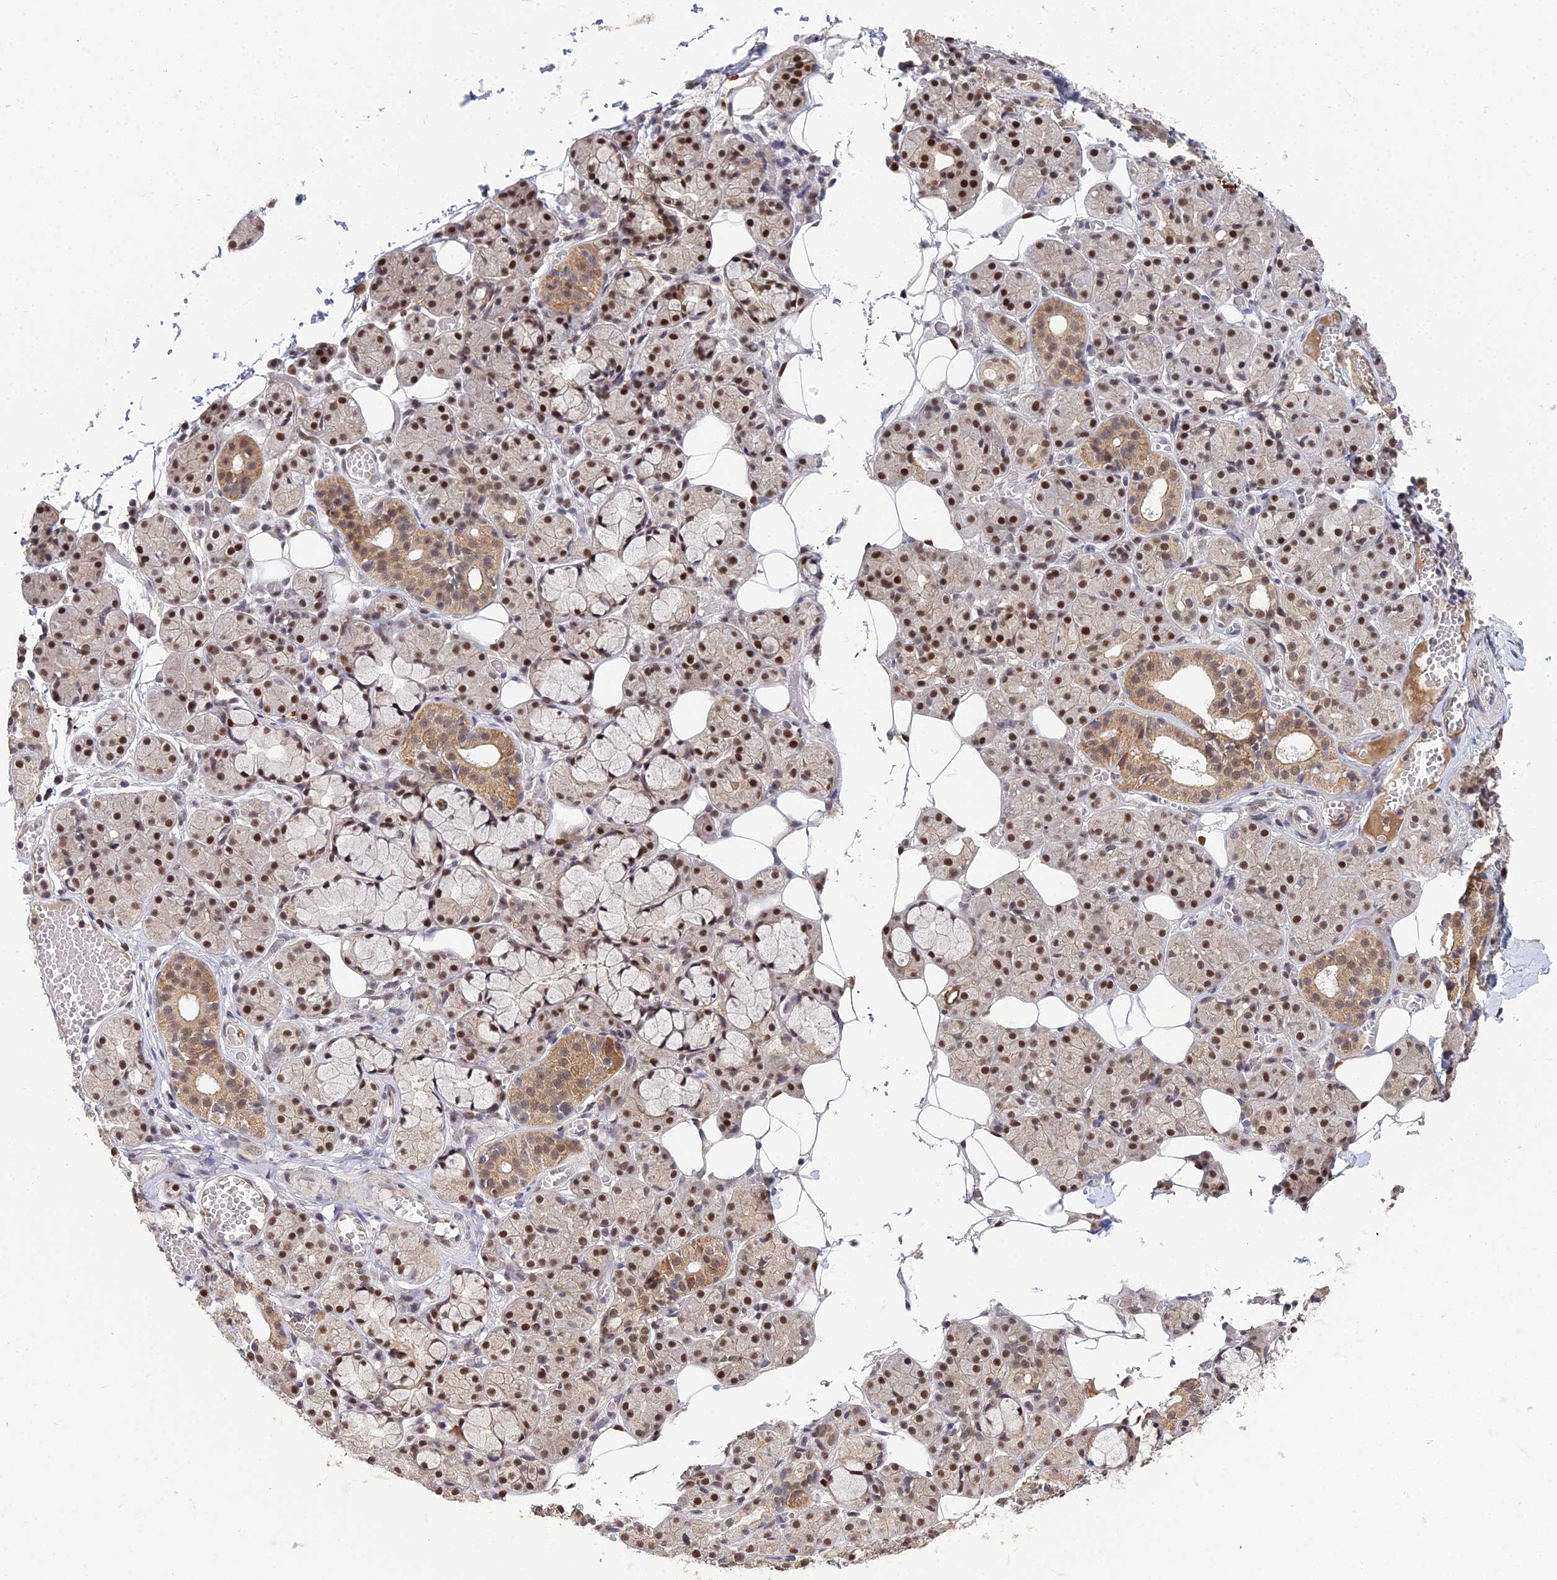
{"staining": {"intensity": "moderate", "quantity": ">75%", "location": "cytoplasmic/membranous,nuclear"}, "tissue": "salivary gland", "cell_type": "Glandular cells", "image_type": "normal", "snomed": [{"axis": "morphology", "description": "Normal tissue, NOS"}, {"axis": "topography", "description": "Salivary gland"}], "caption": "Protein expression by immunohistochemistry (IHC) displays moderate cytoplasmic/membranous,nuclear positivity in approximately >75% of glandular cells in unremarkable salivary gland.", "gene": "BIVM", "patient": {"sex": "male", "age": 63}}